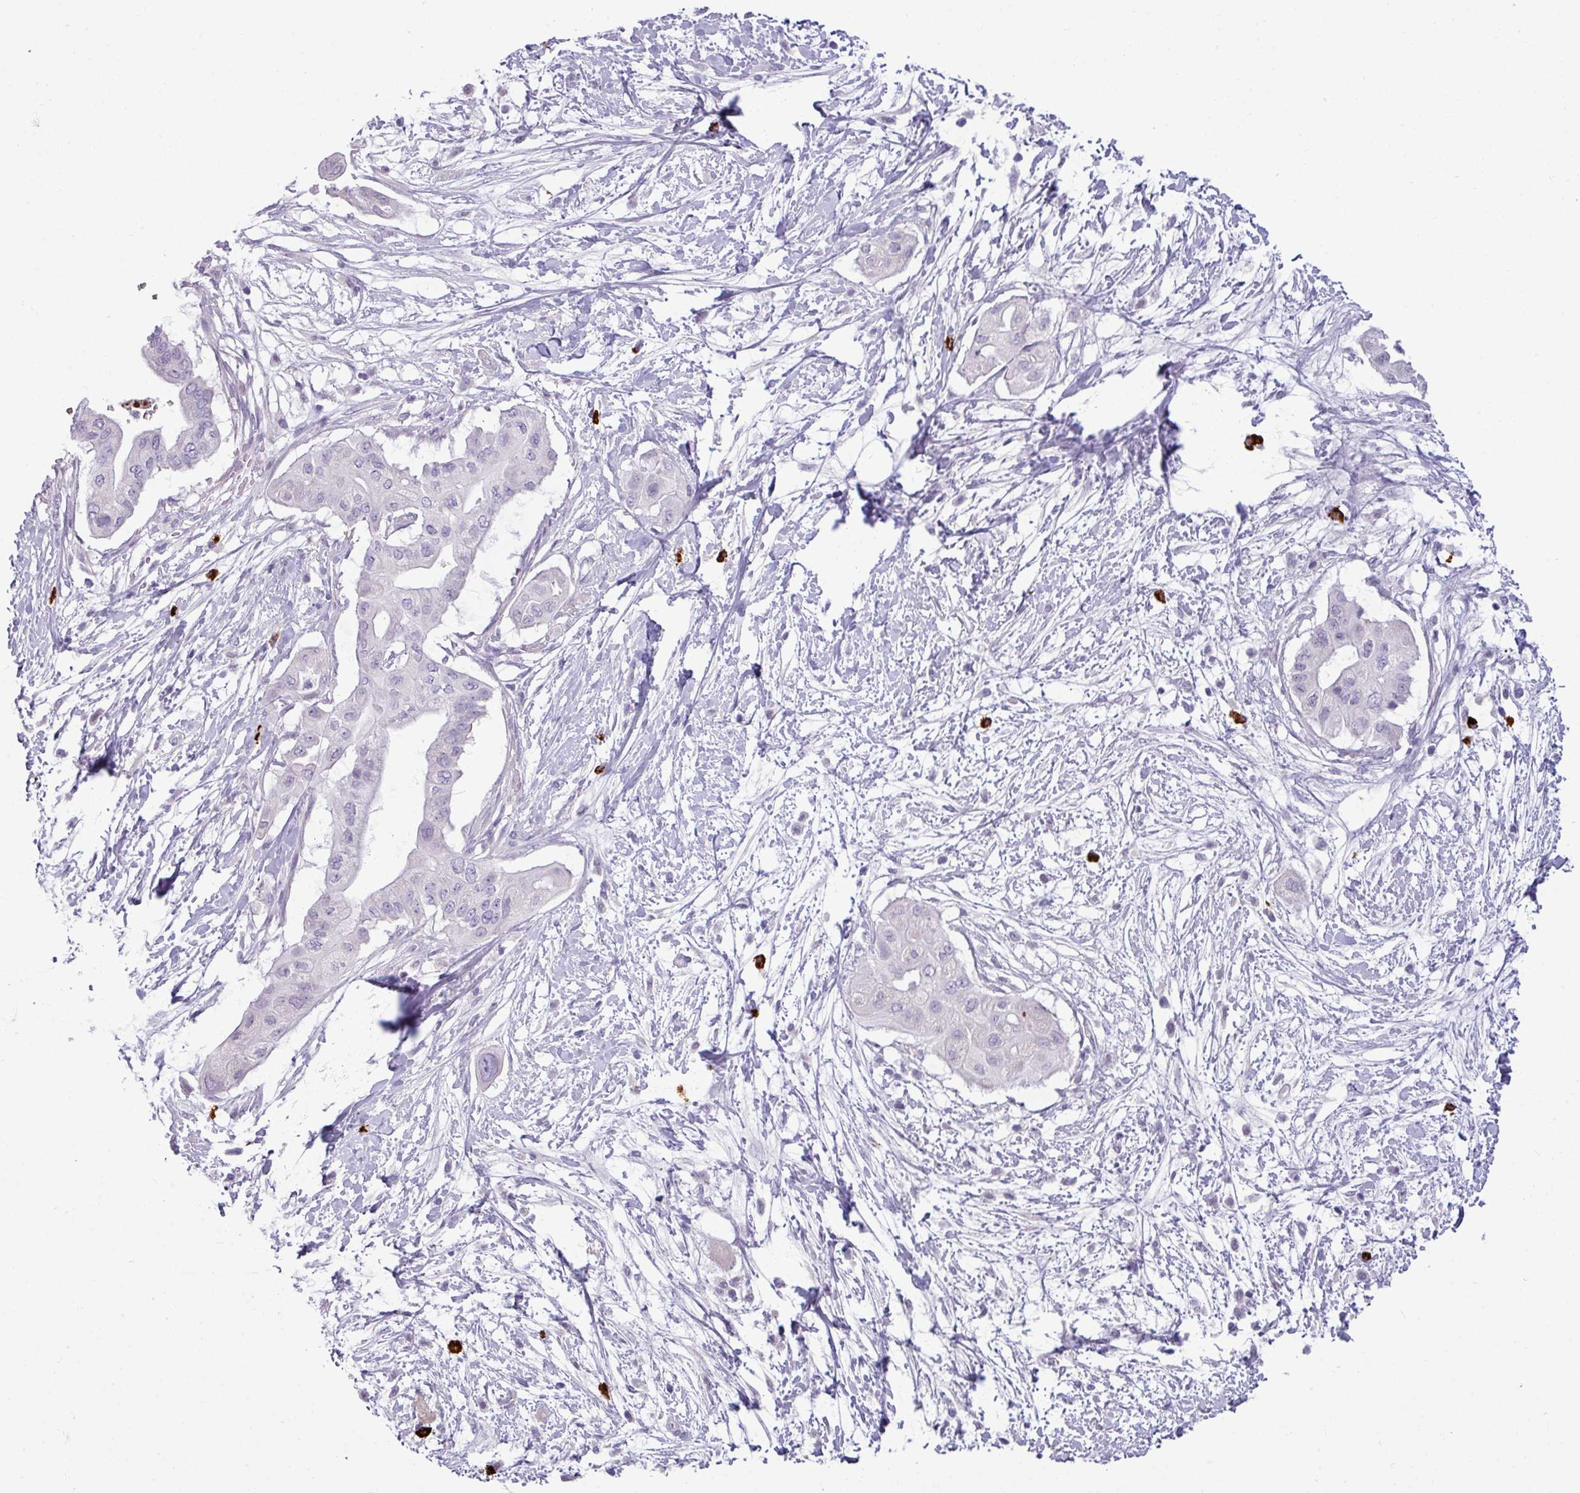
{"staining": {"intensity": "negative", "quantity": "none", "location": "none"}, "tissue": "pancreatic cancer", "cell_type": "Tumor cells", "image_type": "cancer", "snomed": [{"axis": "morphology", "description": "Adenocarcinoma, NOS"}, {"axis": "topography", "description": "Pancreas"}], "caption": "IHC photomicrograph of neoplastic tissue: human adenocarcinoma (pancreatic) stained with DAB (3,3'-diaminobenzidine) demonstrates no significant protein staining in tumor cells.", "gene": "TRIM39", "patient": {"sex": "male", "age": 68}}